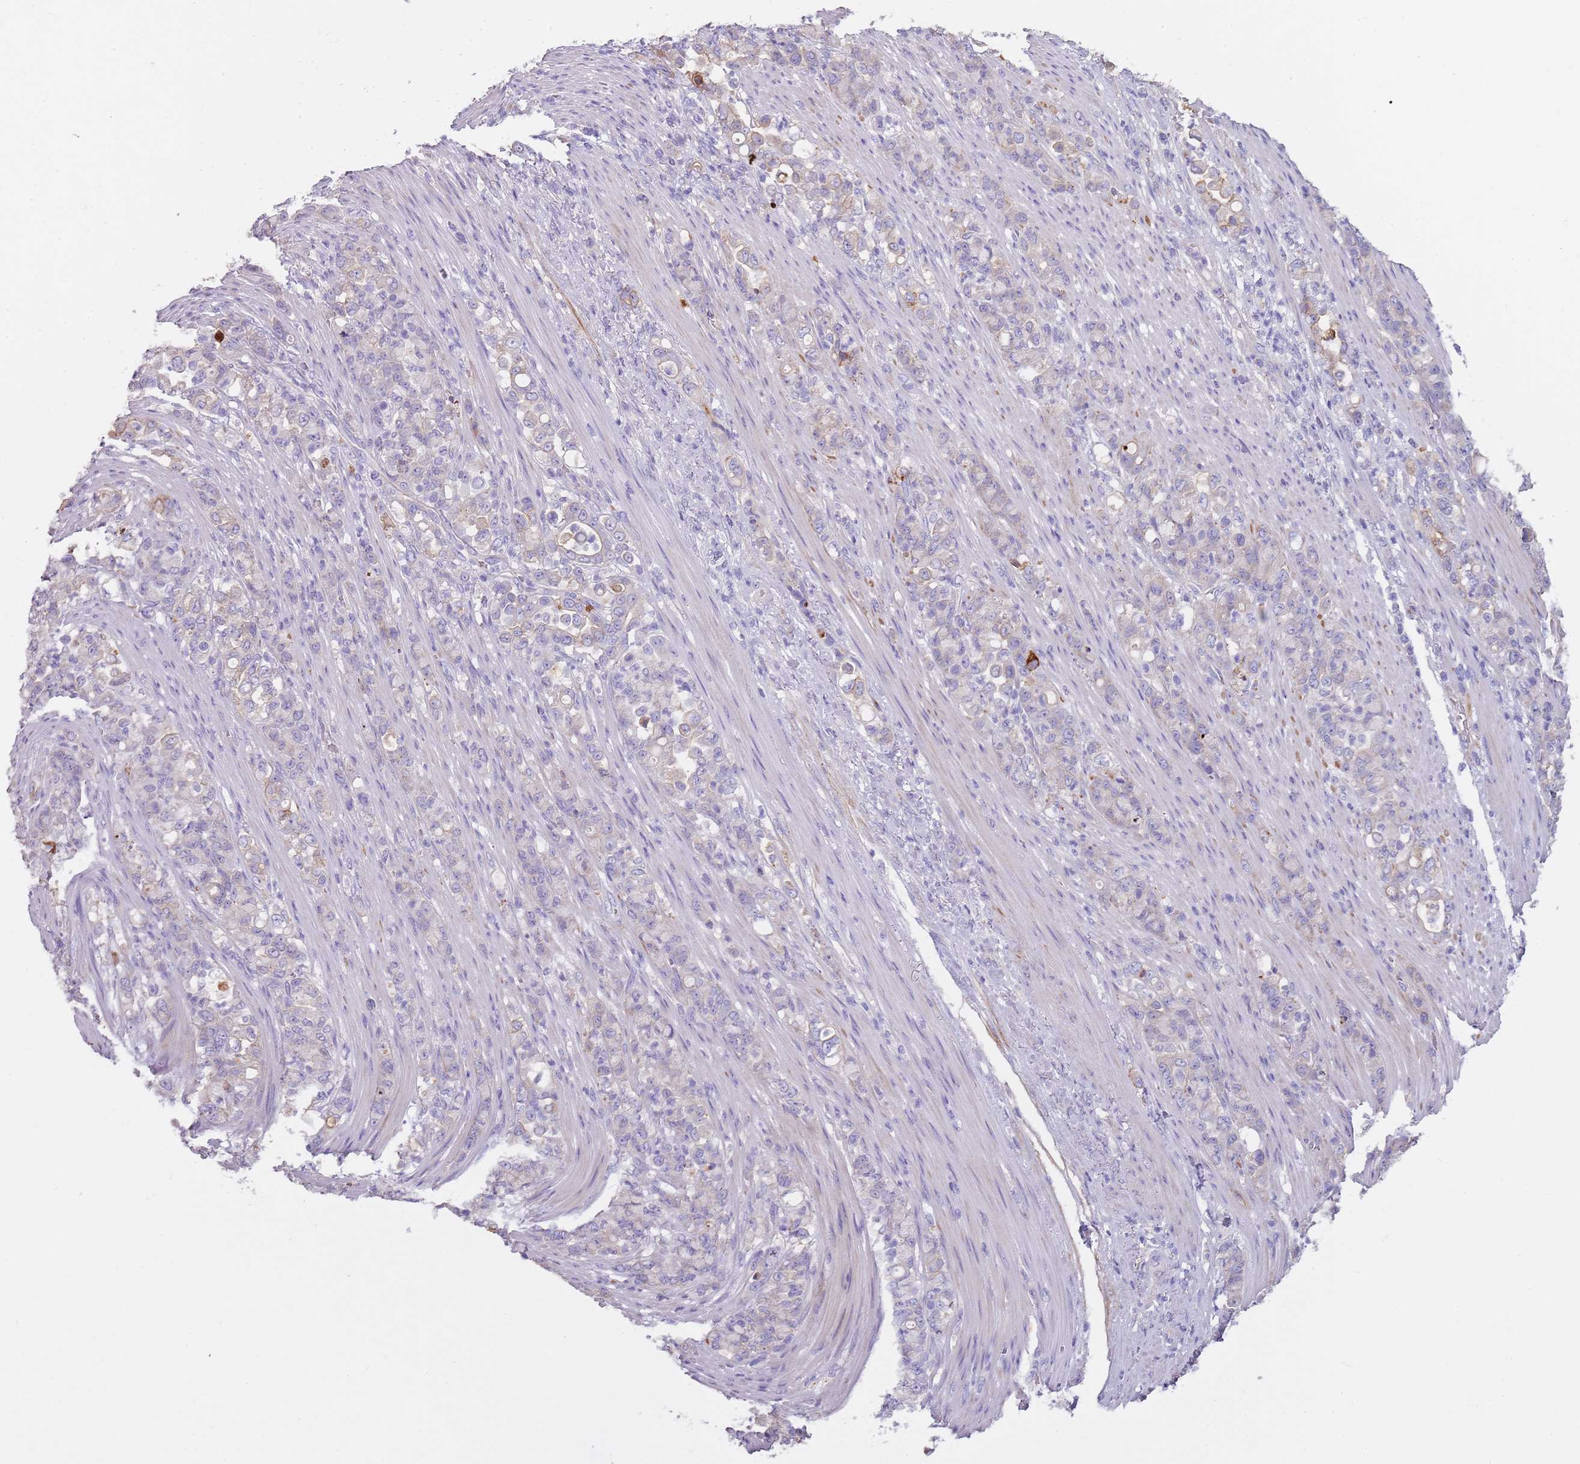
{"staining": {"intensity": "negative", "quantity": "none", "location": "none"}, "tissue": "stomach cancer", "cell_type": "Tumor cells", "image_type": "cancer", "snomed": [{"axis": "morphology", "description": "Normal tissue, NOS"}, {"axis": "morphology", "description": "Adenocarcinoma, NOS"}, {"axis": "topography", "description": "Stomach"}], "caption": "An IHC micrograph of adenocarcinoma (stomach) is shown. There is no staining in tumor cells of adenocarcinoma (stomach).", "gene": "NBPF3", "patient": {"sex": "female", "age": 79}}